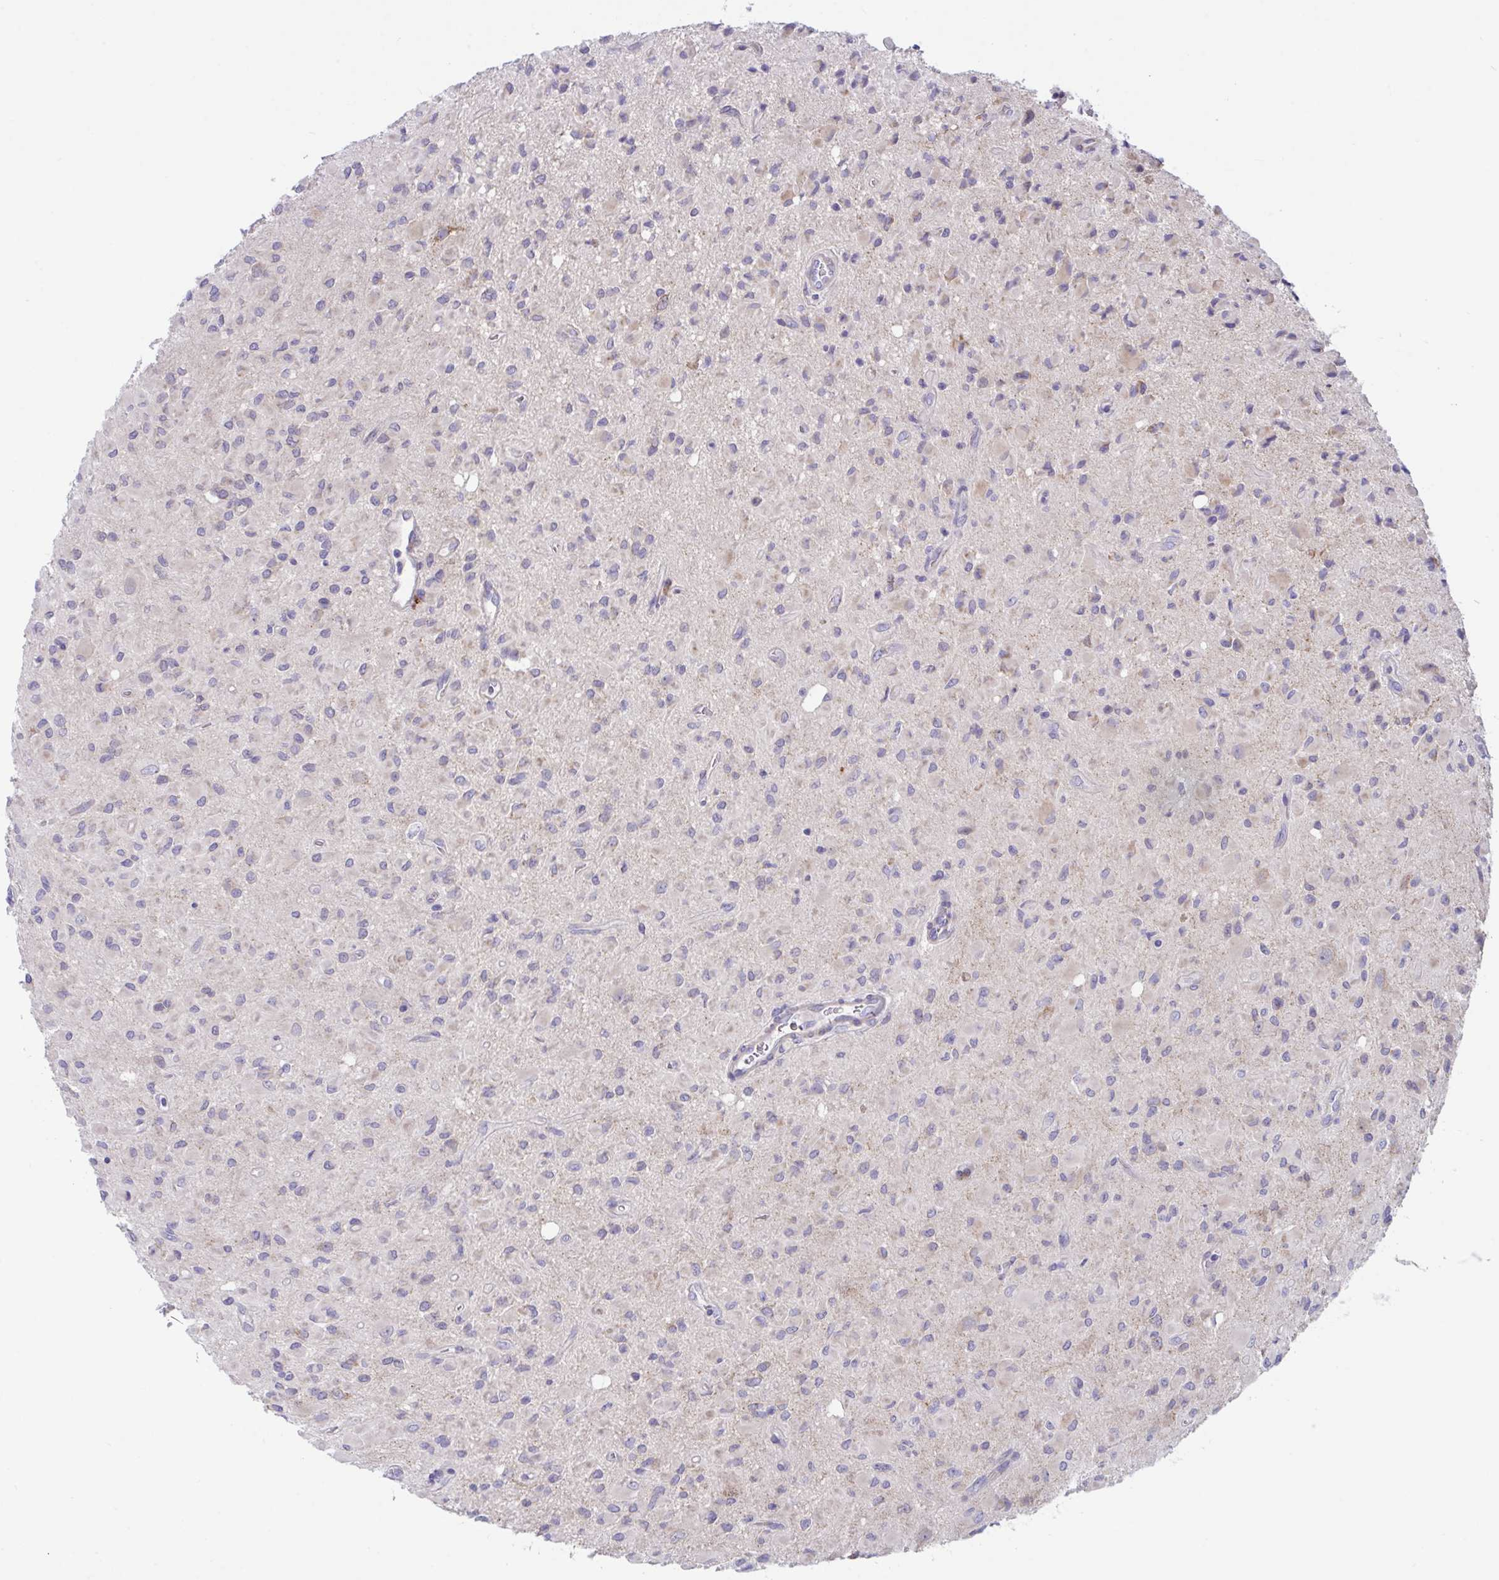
{"staining": {"intensity": "negative", "quantity": "none", "location": "none"}, "tissue": "glioma", "cell_type": "Tumor cells", "image_type": "cancer", "snomed": [{"axis": "morphology", "description": "Glioma, malignant, Low grade"}, {"axis": "topography", "description": "Brain"}], "caption": "The histopathology image shows no significant positivity in tumor cells of glioma.", "gene": "DTX3", "patient": {"sex": "female", "age": 33}}